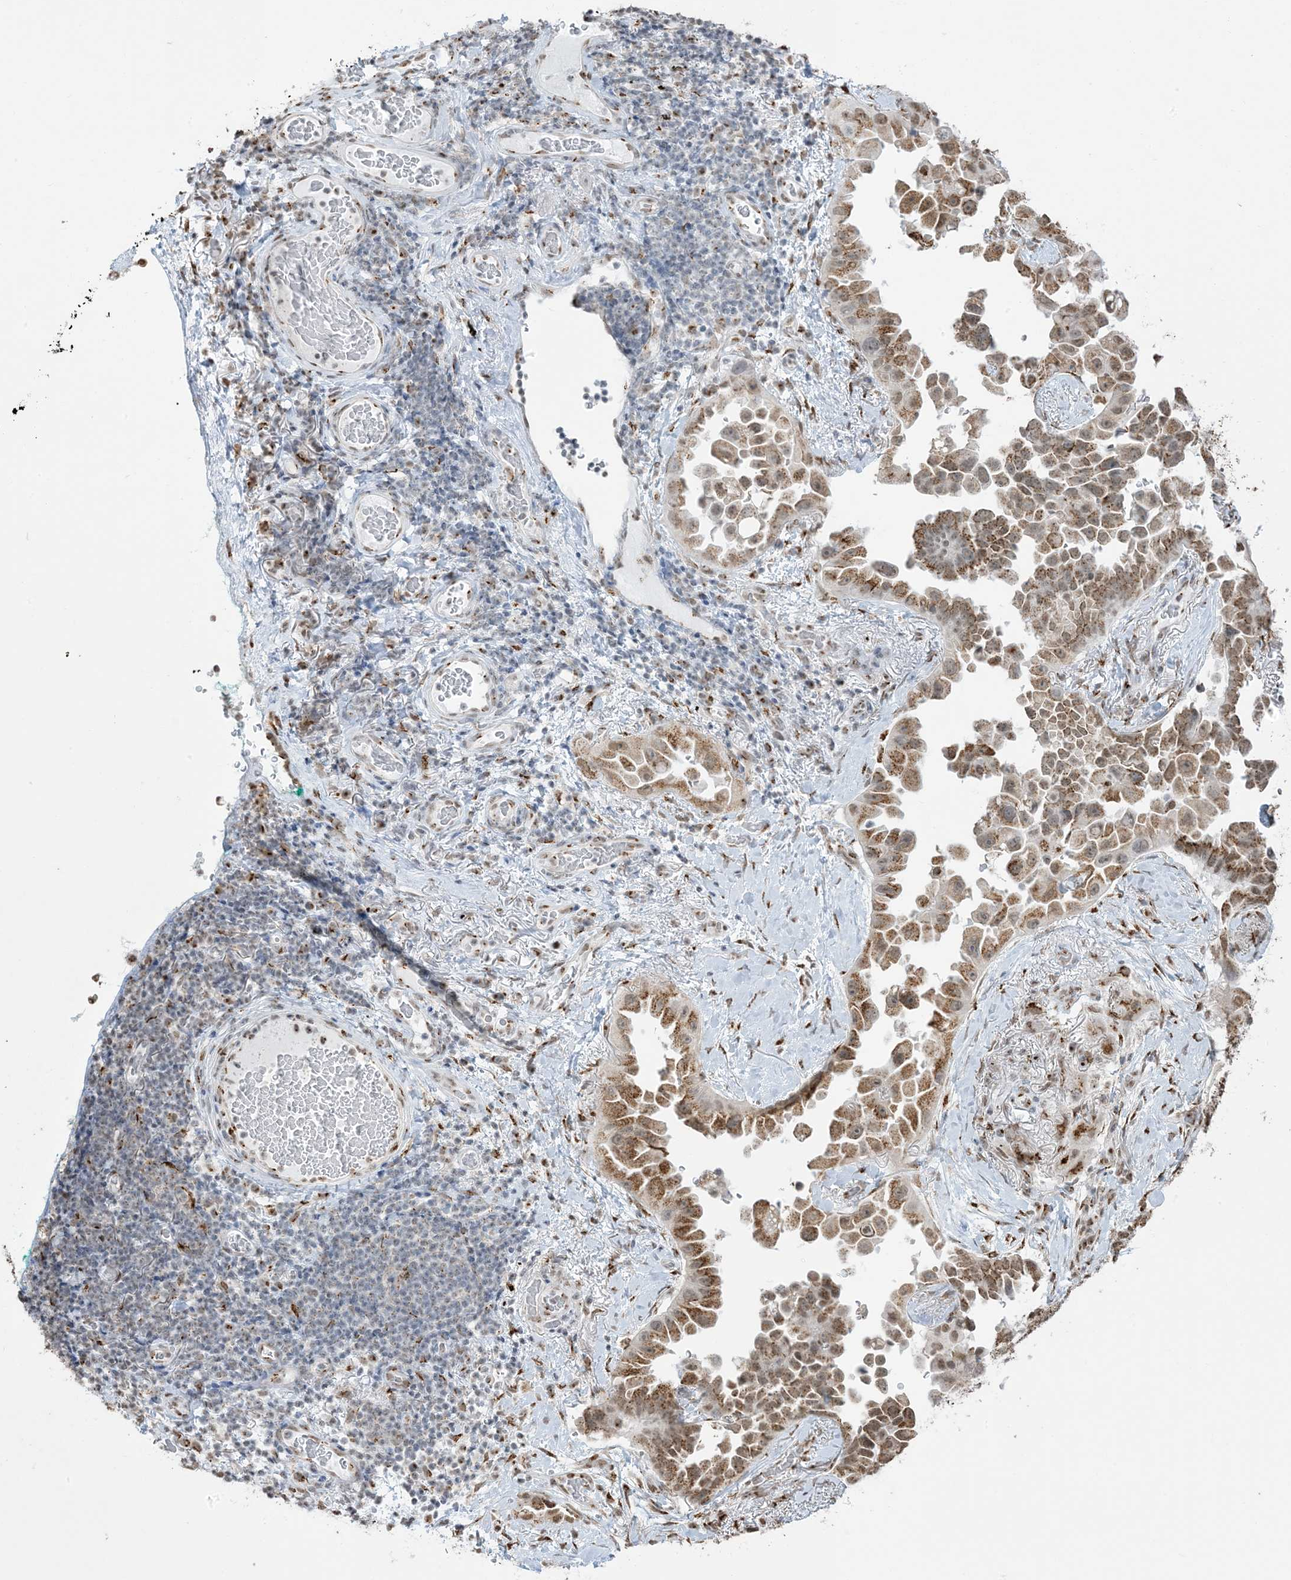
{"staining": {"intensity": "moderate", "quantity": ">75%", "location": "cytoplasmic/membranous,nuclear"}, "tissue": "lung cancer", "cell_type": "Tumor cells", "image_type": "cancer", "snomed": [{"axis": "morphology", "description": "Adenocarcinoma, NOS"}, {"axis": "topography", "description": "Lung"}], "caption": "Tumor cells show medium levels of moderate cytoplasmic/membranous and nuclear staining in about >75% of cells in human adenocarcinoma (lung). The staining was performed using DAB, with brown indicating positive protein expression. Nuclei are stained blue with hematoxylin.", "gene": "GPR107", "patient": {"sex": "female", "age": 67}}